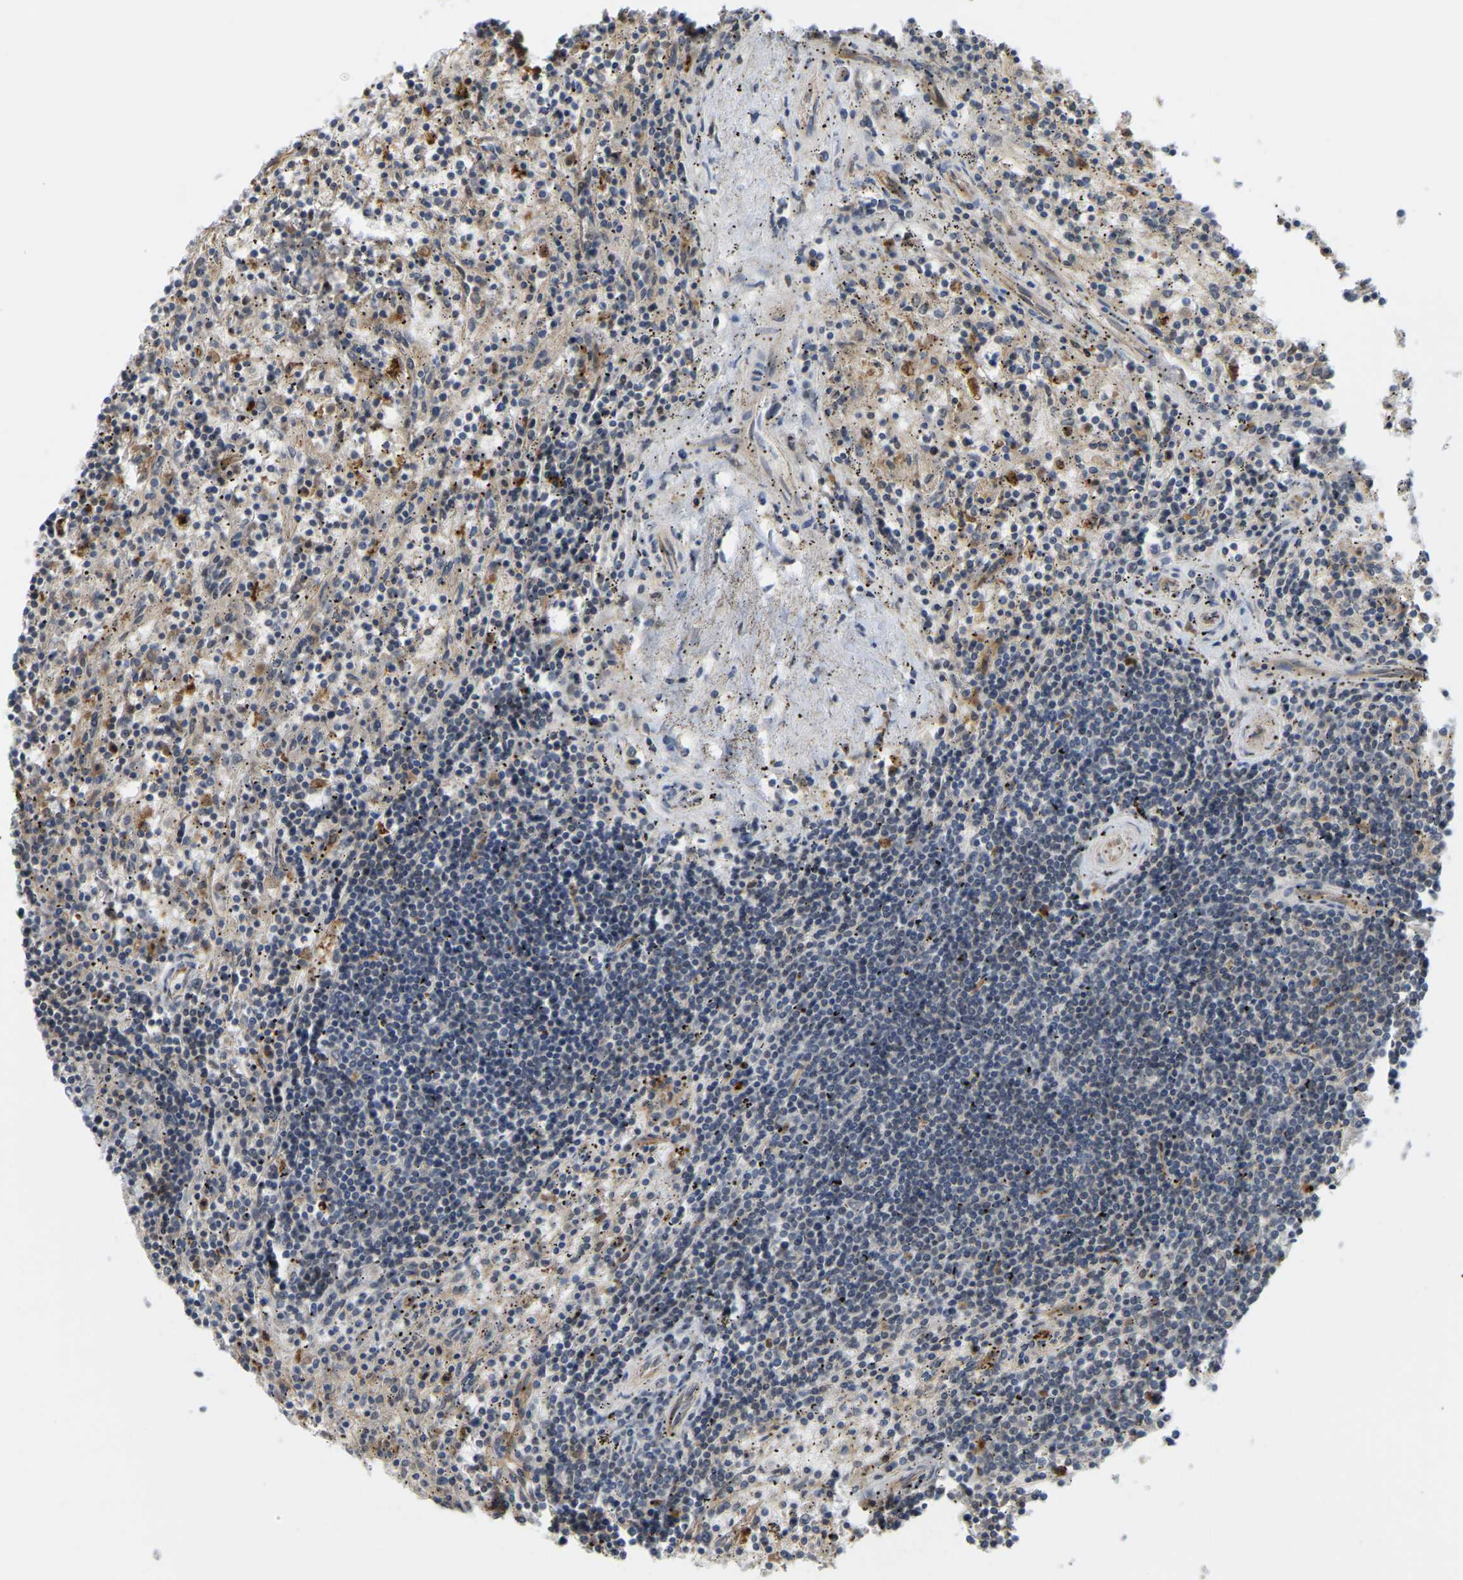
{"staining": {"intensity": "negative", "quantity": "none", "location": "none"}, "tissue": "lymphoma", "cell_type": "Tumor cells", "image_type": "cancer", "snomed": [{"axis": "morphology", "description": "Malignant lymphoma, non-Hodgkin's type, Low grade"}, {"axis": "topography", "description": "Spleen"}], "caption": "Immunohistochemical staining of low-grade malignant lymphoma, non-Hodgkin's type reveals no significant expression in tumor cells.", "gene": "SERPINB5", "patient": {"sex": "male", "age": 76}}